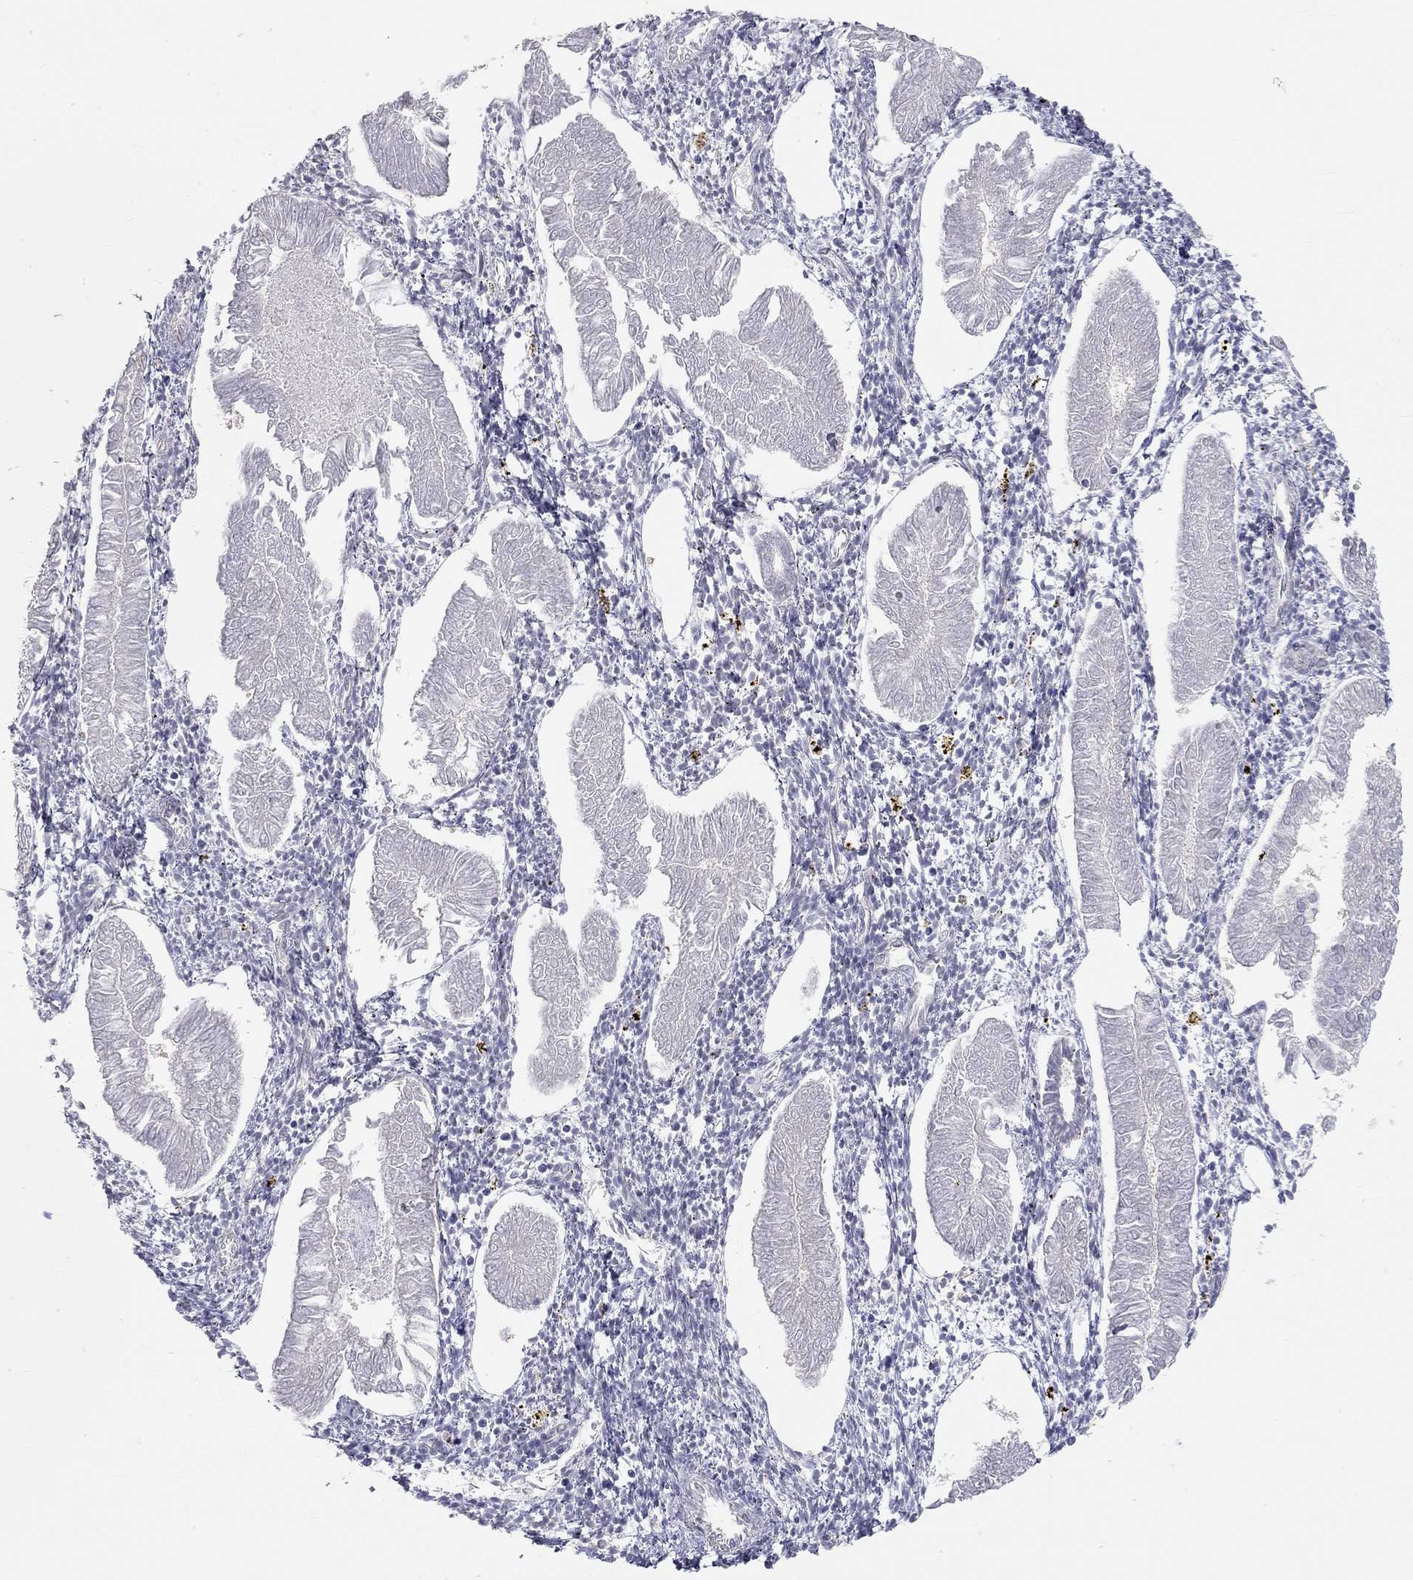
{"staining": {"intensity": "negative", "quantity": "none", "location": "none"}, "tissue": "endometrial cancer", "cell_type": "Tumor cells", "image_type": "cancer", "snomed": [{"axis": "morphology", "description": "Adenocarcinoma, NOS"}, {"axis": "topography", "description": "Endometrium"}], "caption": "Endometrial cancer stained for a protein using immunohistochemistry shows no expression tumor cells.", "gene": "PAPSS2", "patient": {"sex": "female", "age": 53}}